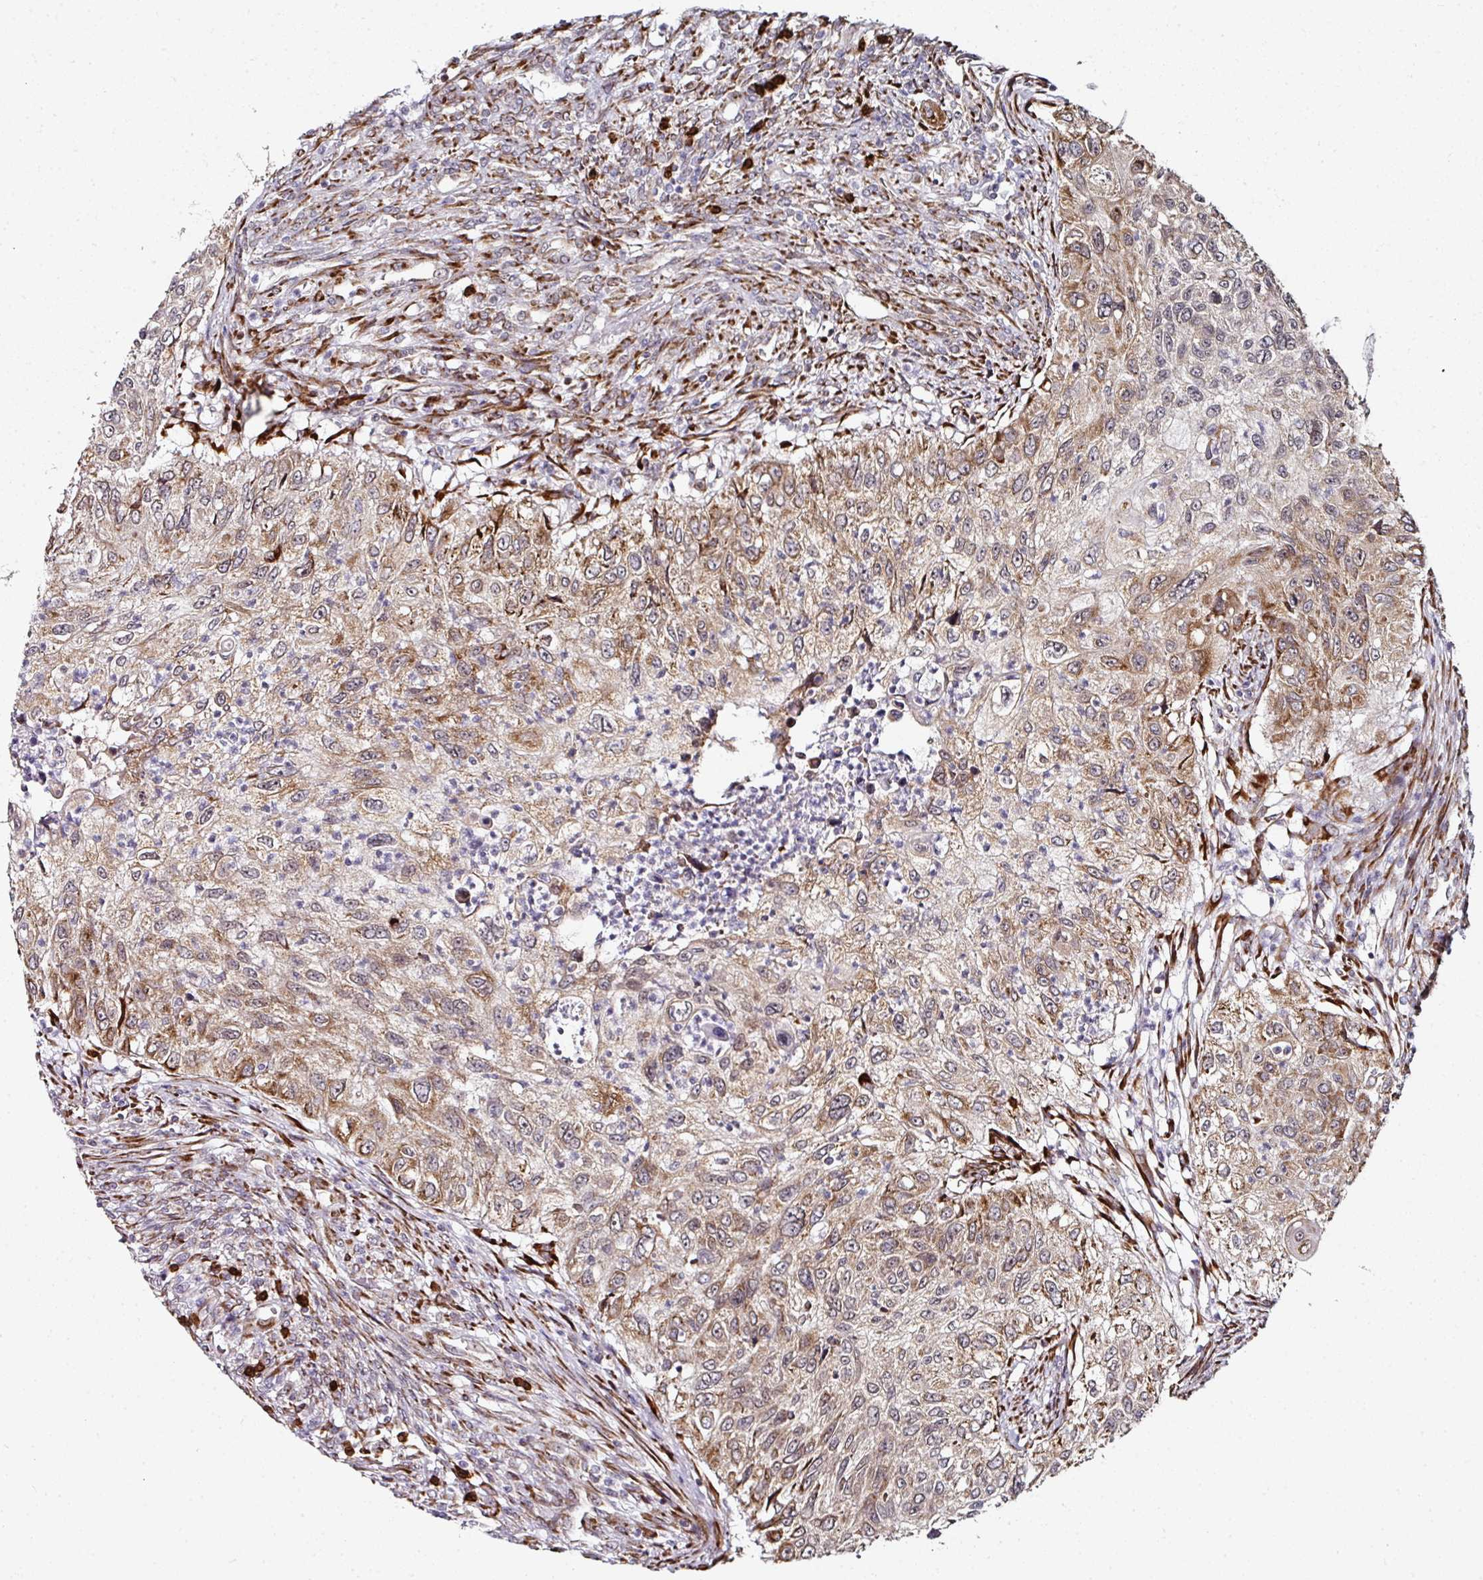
{"staining": {"intensity": "moderate", "quantity": ">75%", "location": "cytoplasmic/membranous"}, "tissue": "urothelial cancer", "cell_type": "Tumor cells", "image_type": "cancer", "snomed": [{"axis": "morphology", "description": "Urothelial carcinoma, High grade"}, {"axis": "topography", "description": "Urinary bladder"}], "caption": "Human high-grade urothelial carcinoma stained with a protein marker demonstrates moderate staining in tumor cells.", "gene": "APOLD1", "patient": {"sex": "female", "age": 60}}